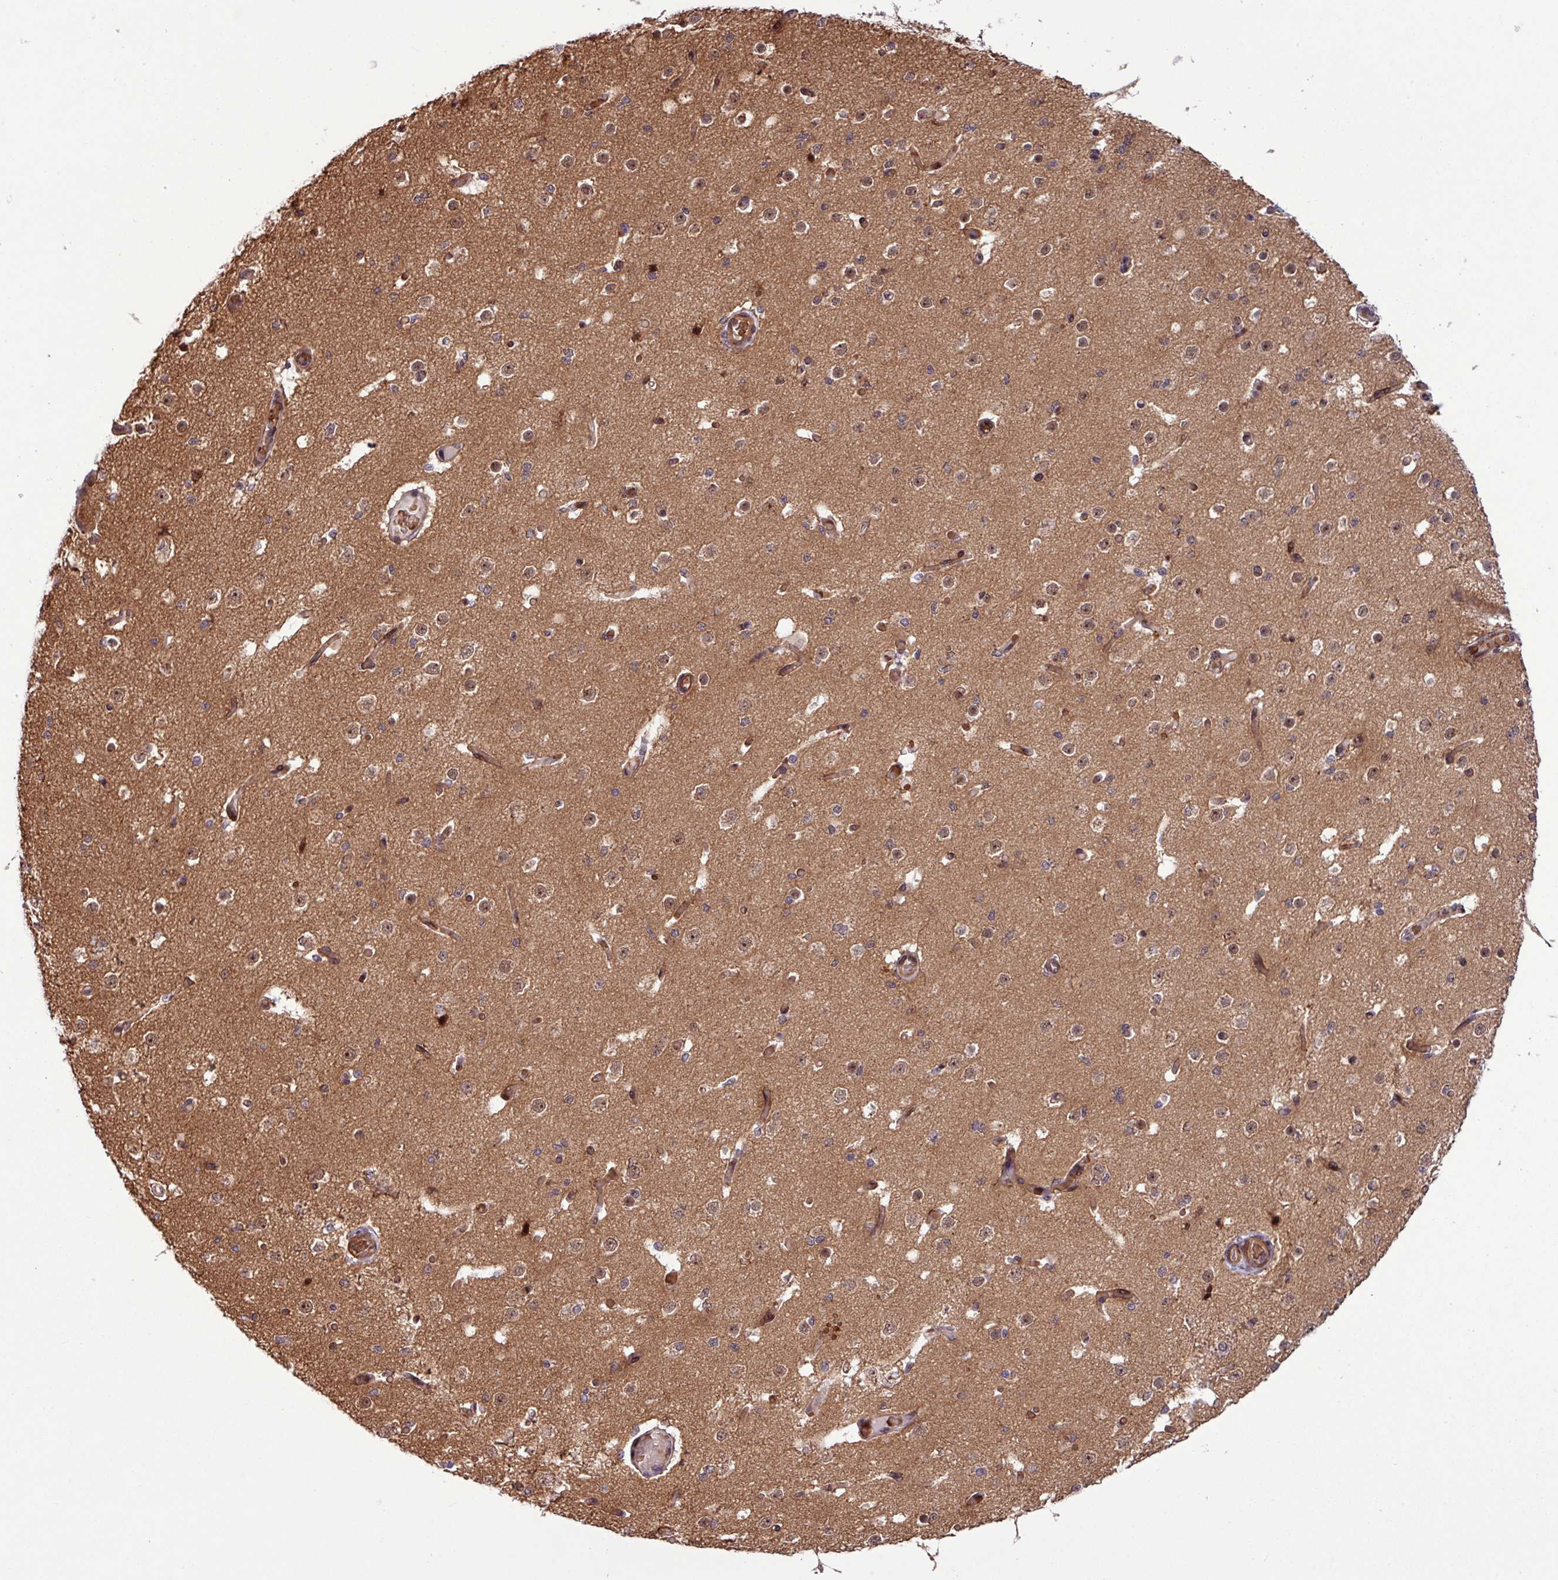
{"staining": {"intensity": "weak", "quantity": "25%-75%", "location": "cytoplasmic/membranous,nuclear"}, "tissue": "cerebral cortex", "cell_type": "Endothelial cells", "image_type": "normal", "snomed": [{"axis": "morphology", "description": "Normal tissue, NOS"}, {"axis": "morphology", "description": "Inflammation, NOS"}, {"axis": "topography", "description": "Cerebral cortex"}], "caption": "Human cerebral cortex stained for a protein (brown) reveals weak cytoplasmic/membranous,nuclear positive positivity in about 25%-75% of endothelial cells.", "gene": "C7orf50", "patient": {"sex": "male", "age": 6}}